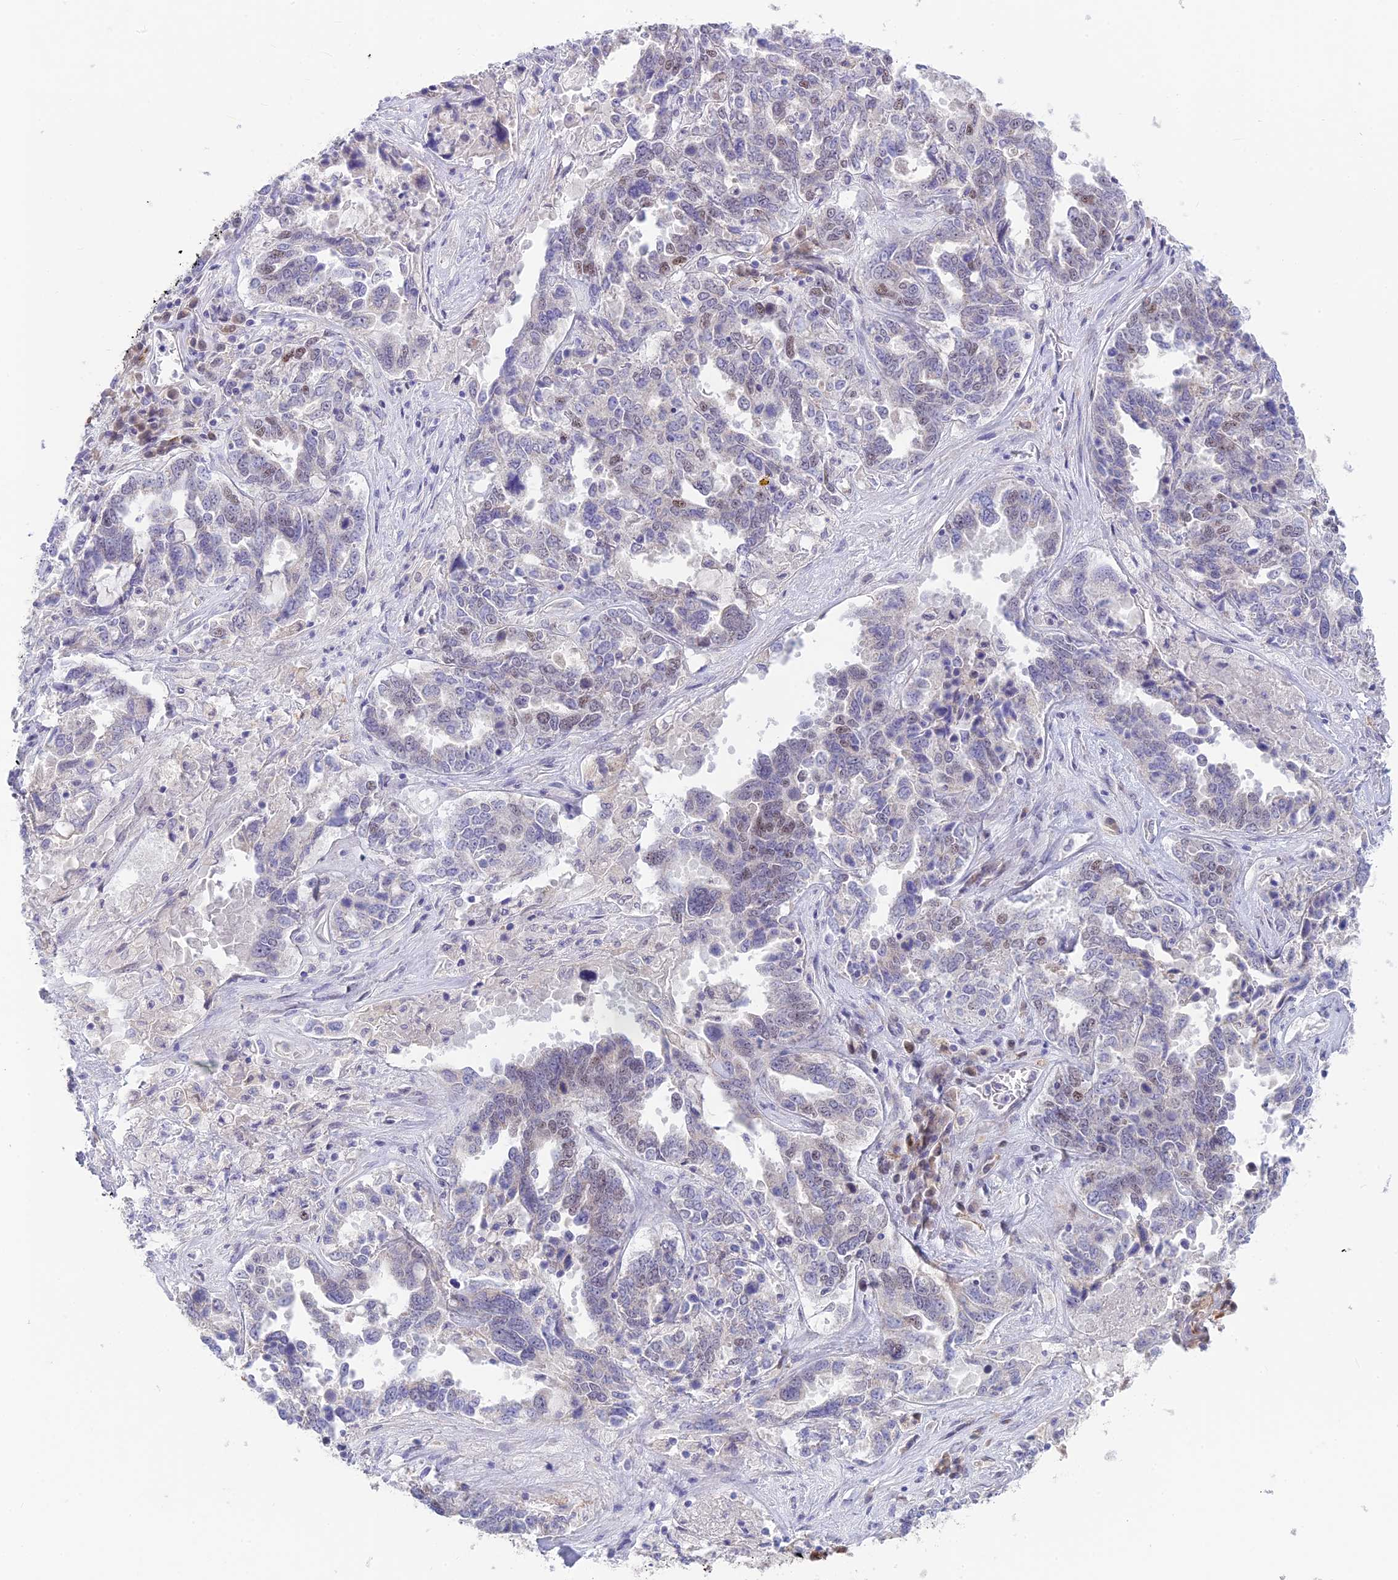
{"staining": {"intensity": "moderate", "quantity": "<25%", "location": "nuclear"}, "tissue": "ovarian cancer", "cell_type": "Tumor cells", "image_type": "cancer", "snomed": [{"axis": "morphology", "description": "Carcinoma, endometroid"}, {"axis": "topography", "description": "Ovary"}], "caption": "High-magnification brightfield microscopy of ovarian cancer (endometroid carcinoma) stained with DAB (brown) and counterstained with hematoxylin (blue). tumor cells exhibit moderate nuclear staining is present in about<25% of cells. The staining was performed using DAB (3,3'-diaminobenzidine), with brown indicating positive protein expression. Nuclei are stained blue with hematoxylin.", "gene": "SNTN", "patient": {"sex": "female", "age": 62}}